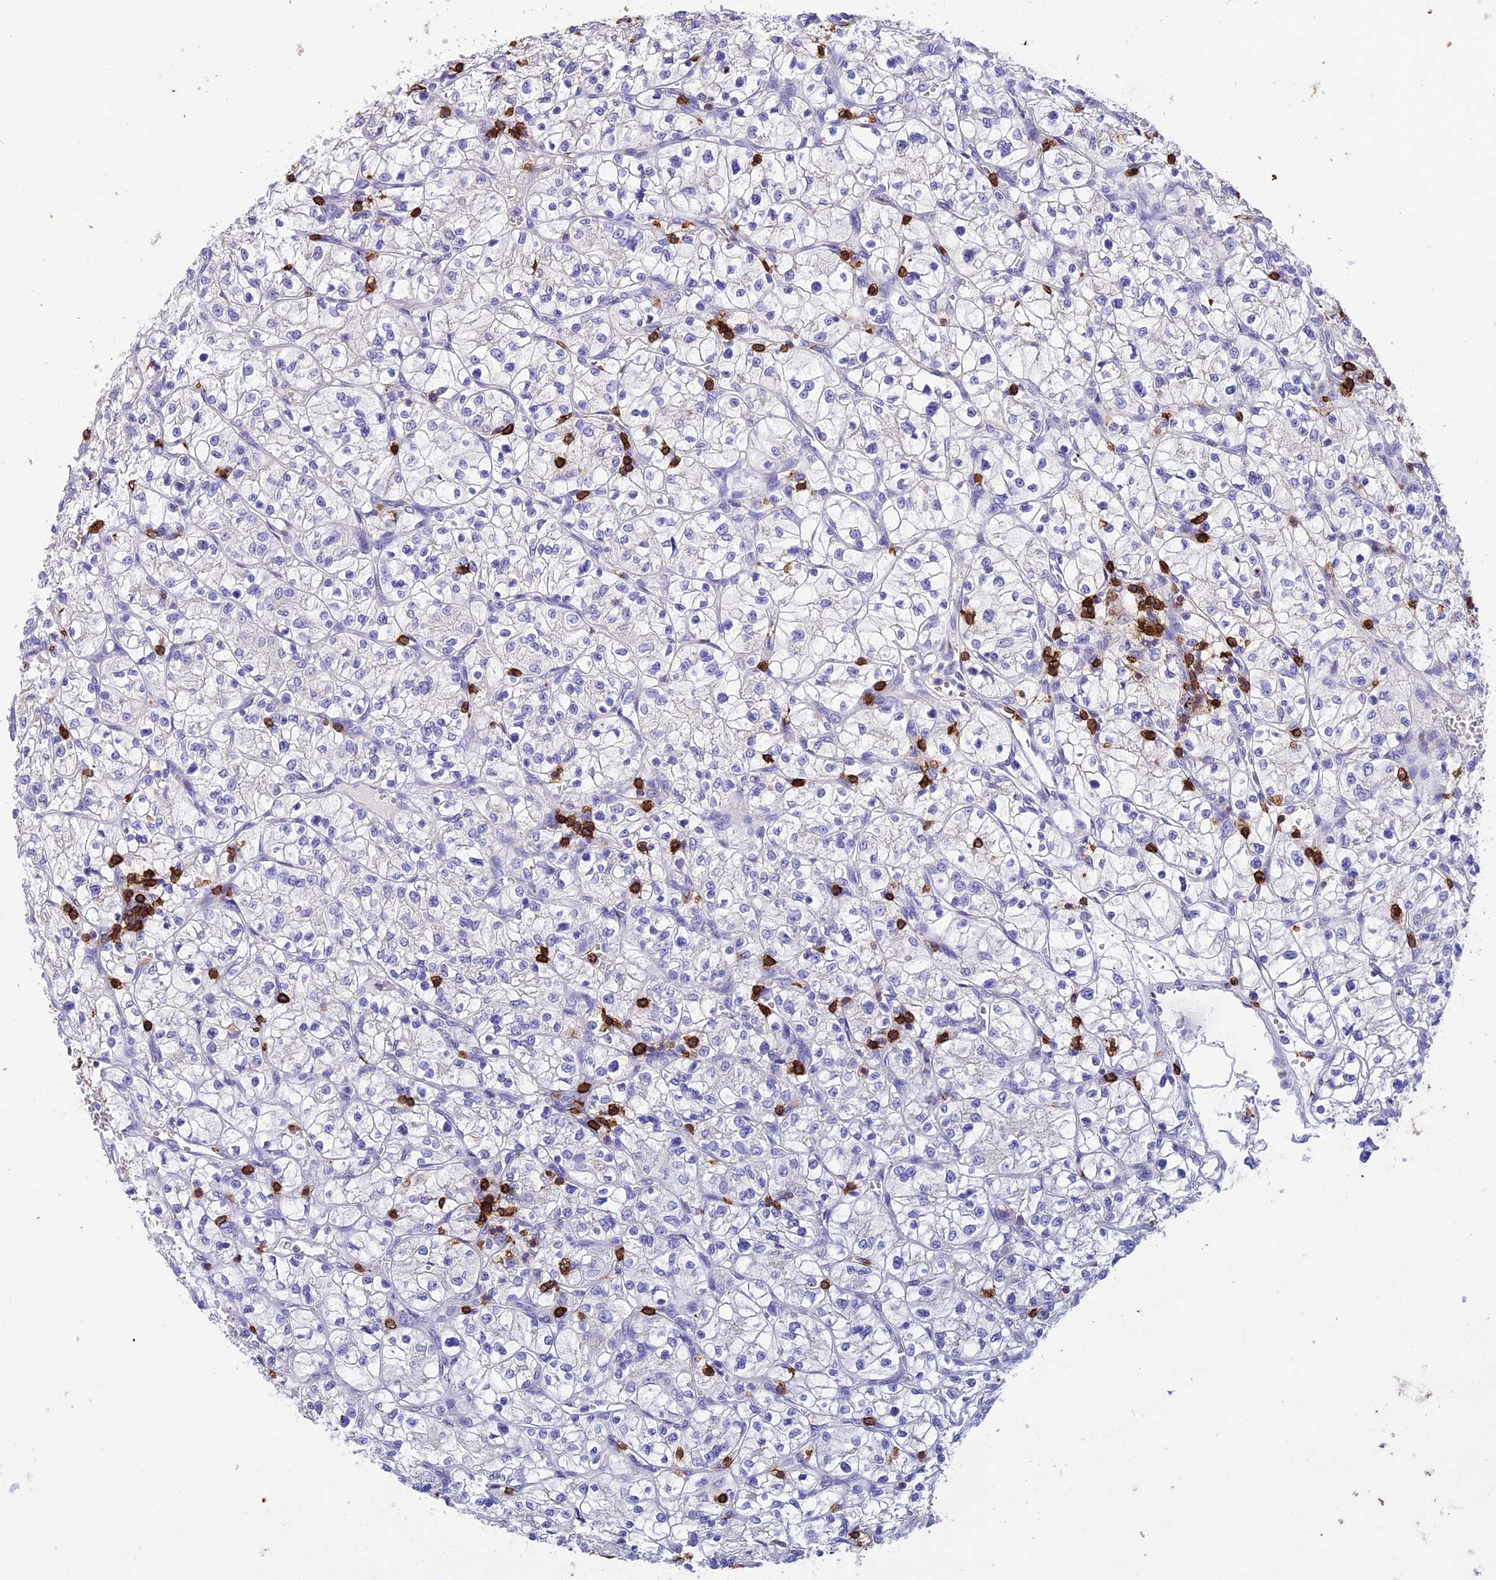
{"staining": {"intensity": "negative", "quantity": "none", "location": "none"}, "tissue": "renal cancer", "cell_type": "Tumor cells", "image_type": "cancer", "snomed": [{"axis": "morphology", "description": "Adenocarcinoma, NOS"}, {"axis": "topography", "description": "Kidney"}], "caption": "Micrograph shows no significant protein positivity in tumor cells of adenocarcinoma (renal).", "gene": "PTPRCAP", "patient": {"sex": "female", "age": 64}}